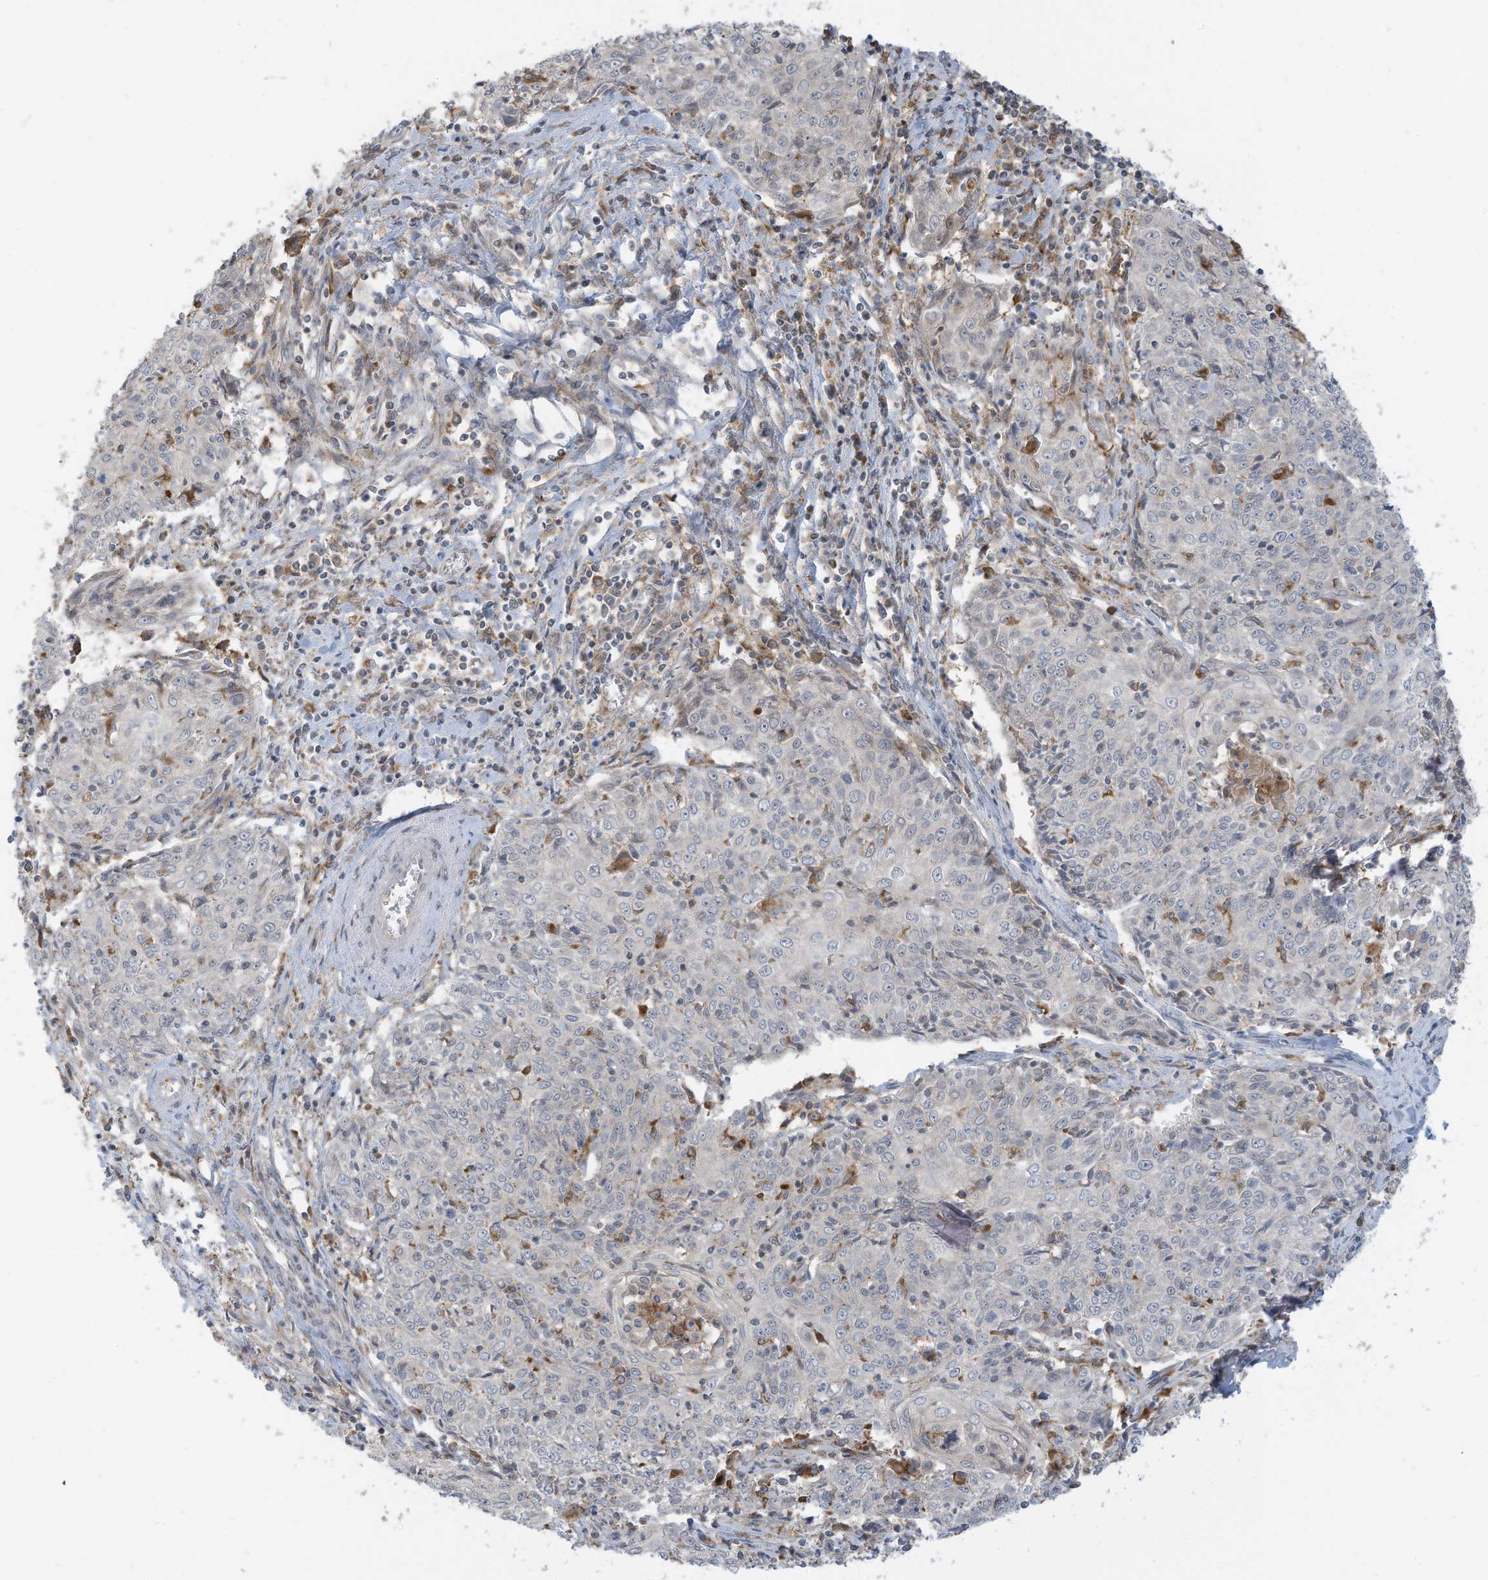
{"staining": {"intensity": "negative", "quantity": "none", "location": "none"}, "tissue": "cervical cancer", "cell_type": "Tumor cells", "image_type": "cancer", "snomed": [{"axis": "morphology", "description": "Squamous cell carcinoma, NOS"}, {"axis": "topography", "description": "Cervix"}], "caption": "Human cervical cancer (squamous cell carcinoma) stained for a protein using IHC exhibits no positivity in tumor cells.", "gene": "DZIP3", "patient": {"sex": "female", "age": 48}}